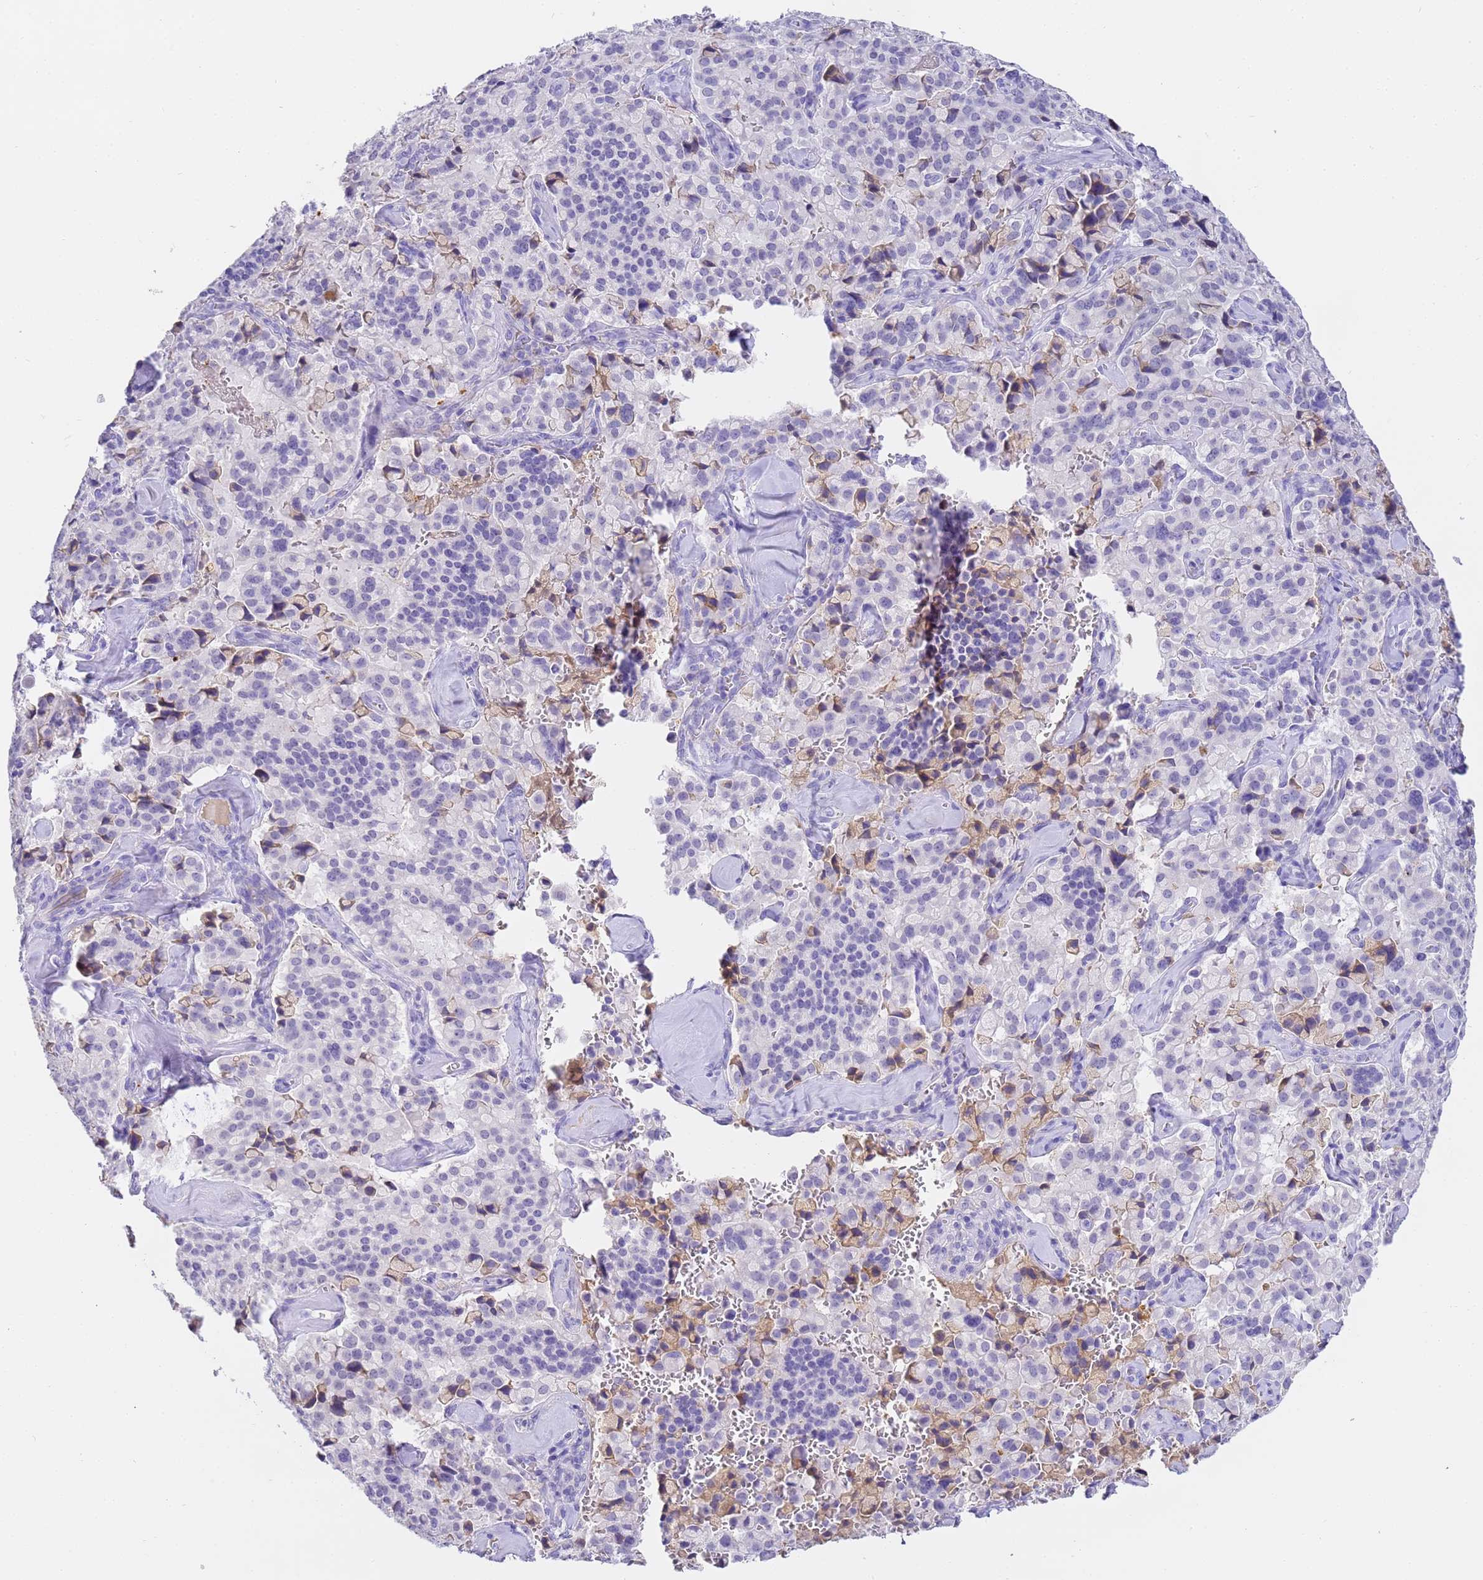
{"staining": {"intensity": "negative", "quantity": "none", "location": "none"}, "tissue": "pancreatic cancer", "cell_type": "Tumor cells", "image_type": "cancer", "snomed": [{"axis": "morphology", "description": "Adenocarcinoma, NOS"}, {"axis": "topography", "description": "Pancreas"}], "caption": "Immunohistochemistry (IHC) micrograph of neoplastic tissue: adenocarcinoma (pancreatic) stained with DAB exhibits no significant protein staining in tumor cells. (Immunohistochemistry (IHC), brightfield microscopy, high magnification).", "gene": "CFHR2", "patient": {"sex": "male", "age": 65}}